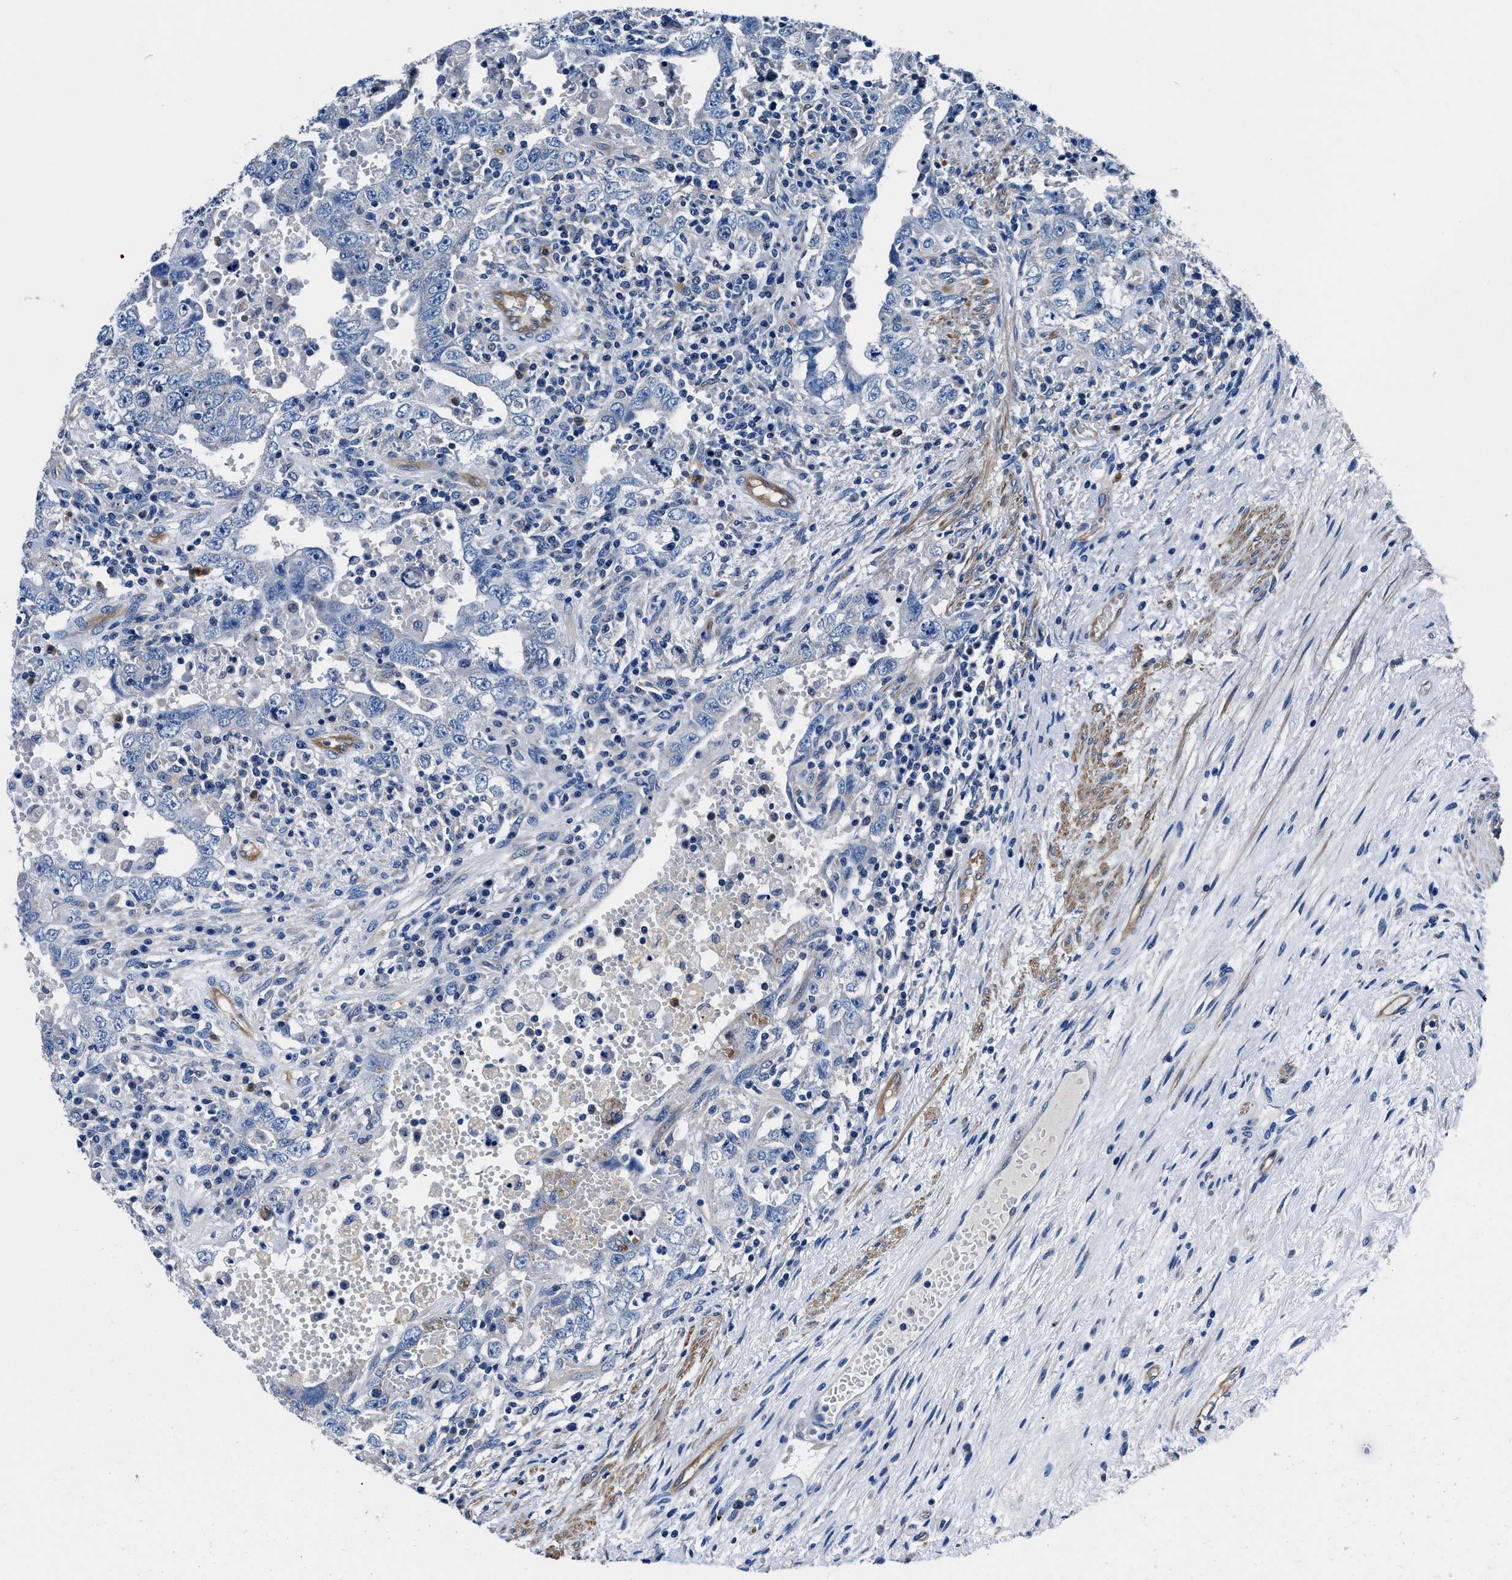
{"staining": {"intensity": "negative", "quantity": "none", "location": "none"}, "tissue": "testis cancer", "cell_type": "Tumor cells", "image_type": "cancer", "snomed": [{"axis": "morphology", "description": "Carcinoma, Embryonal, NOS"}, {"axis": "topography", "description": "Testis"}], "caption": "DAB immunohistochemical staining of testis cancer displays no significant expression in tumor cells.", "gene": "NEU1", "patient": {"sex": "male", "age": 26}}